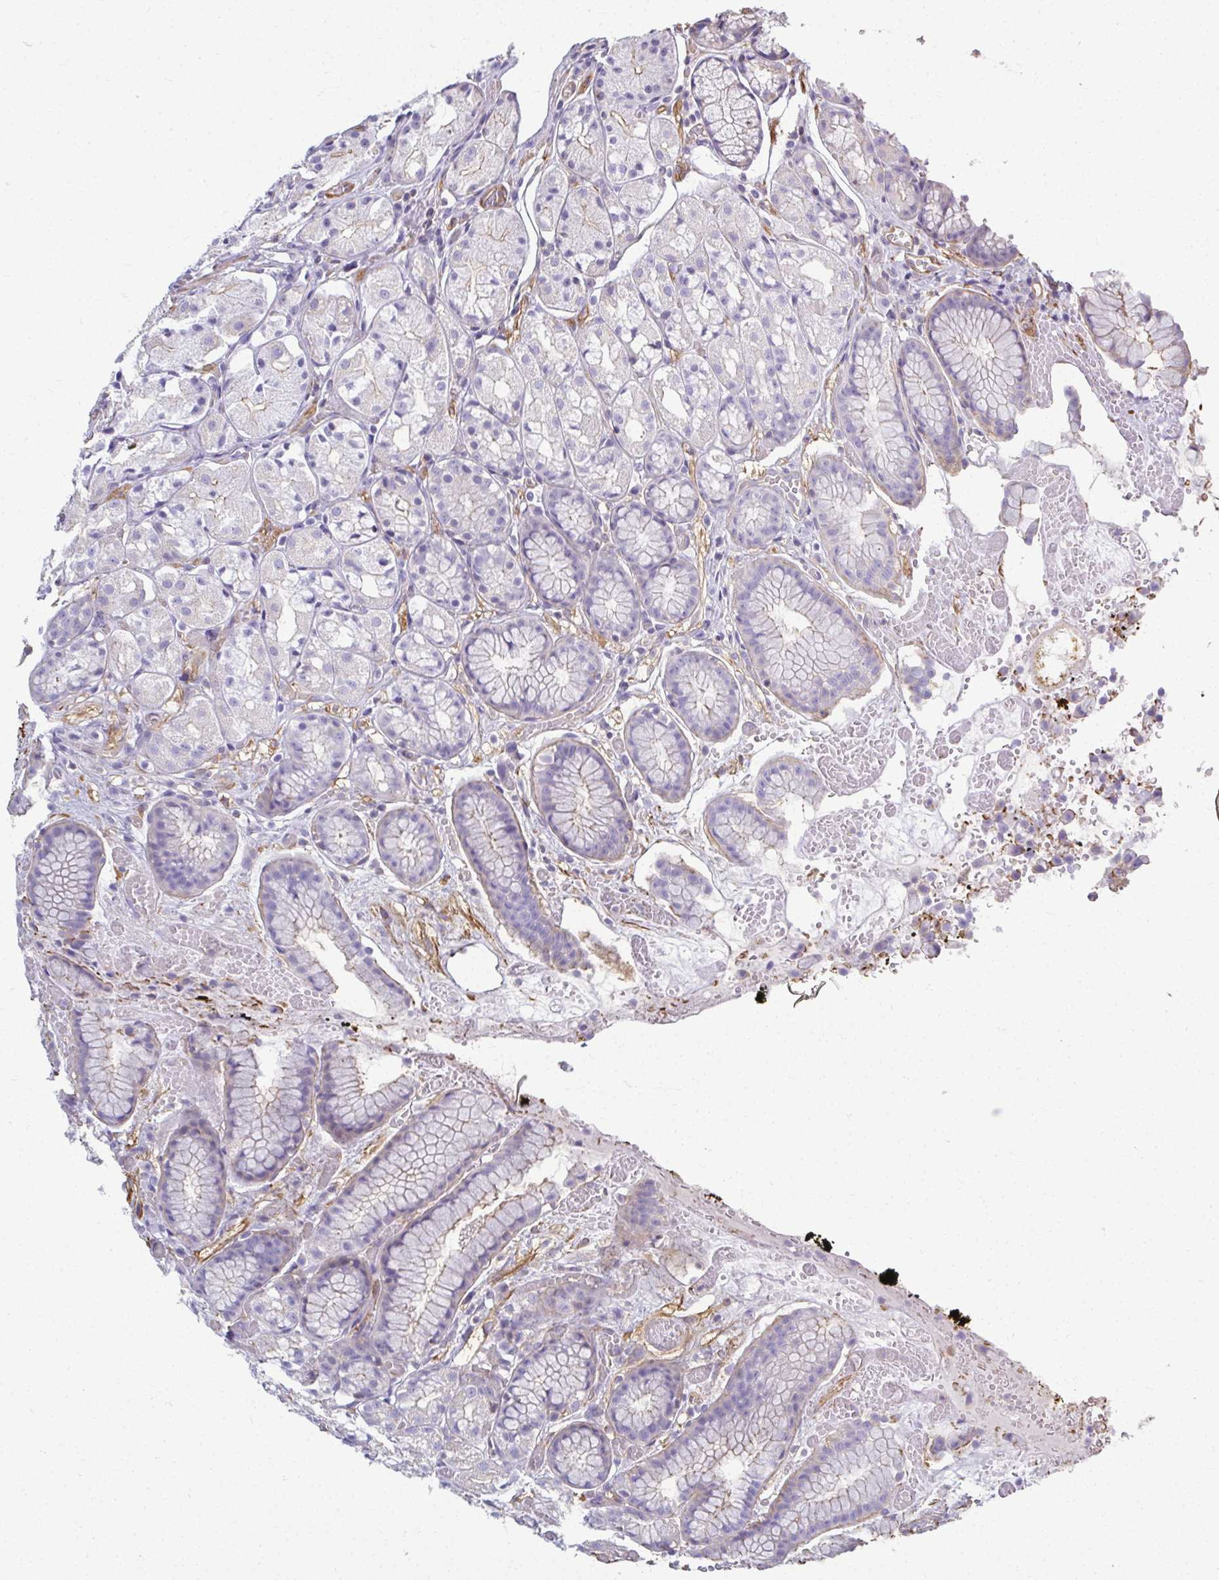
{"staining": {"intensity": "weak", "quantity": "<25%", "location": "cytoplasmic/membranous"}, "tissue": "stomach", "cell_type": "Glandular cells", "image_type": "normal", "snomed": [{"axis": "morphology", "description": "Normal tissue, NOS"}, {"axis": "topography", "description": "Smooth muscle"}, {"axis": "topography", "description": "Stomach"}], "caption": "Image shows no significant protein expression in glandular cells of unremarkable stomach.", "gene": "MYL1", "patient": {"sex": "male", "age": 70}}